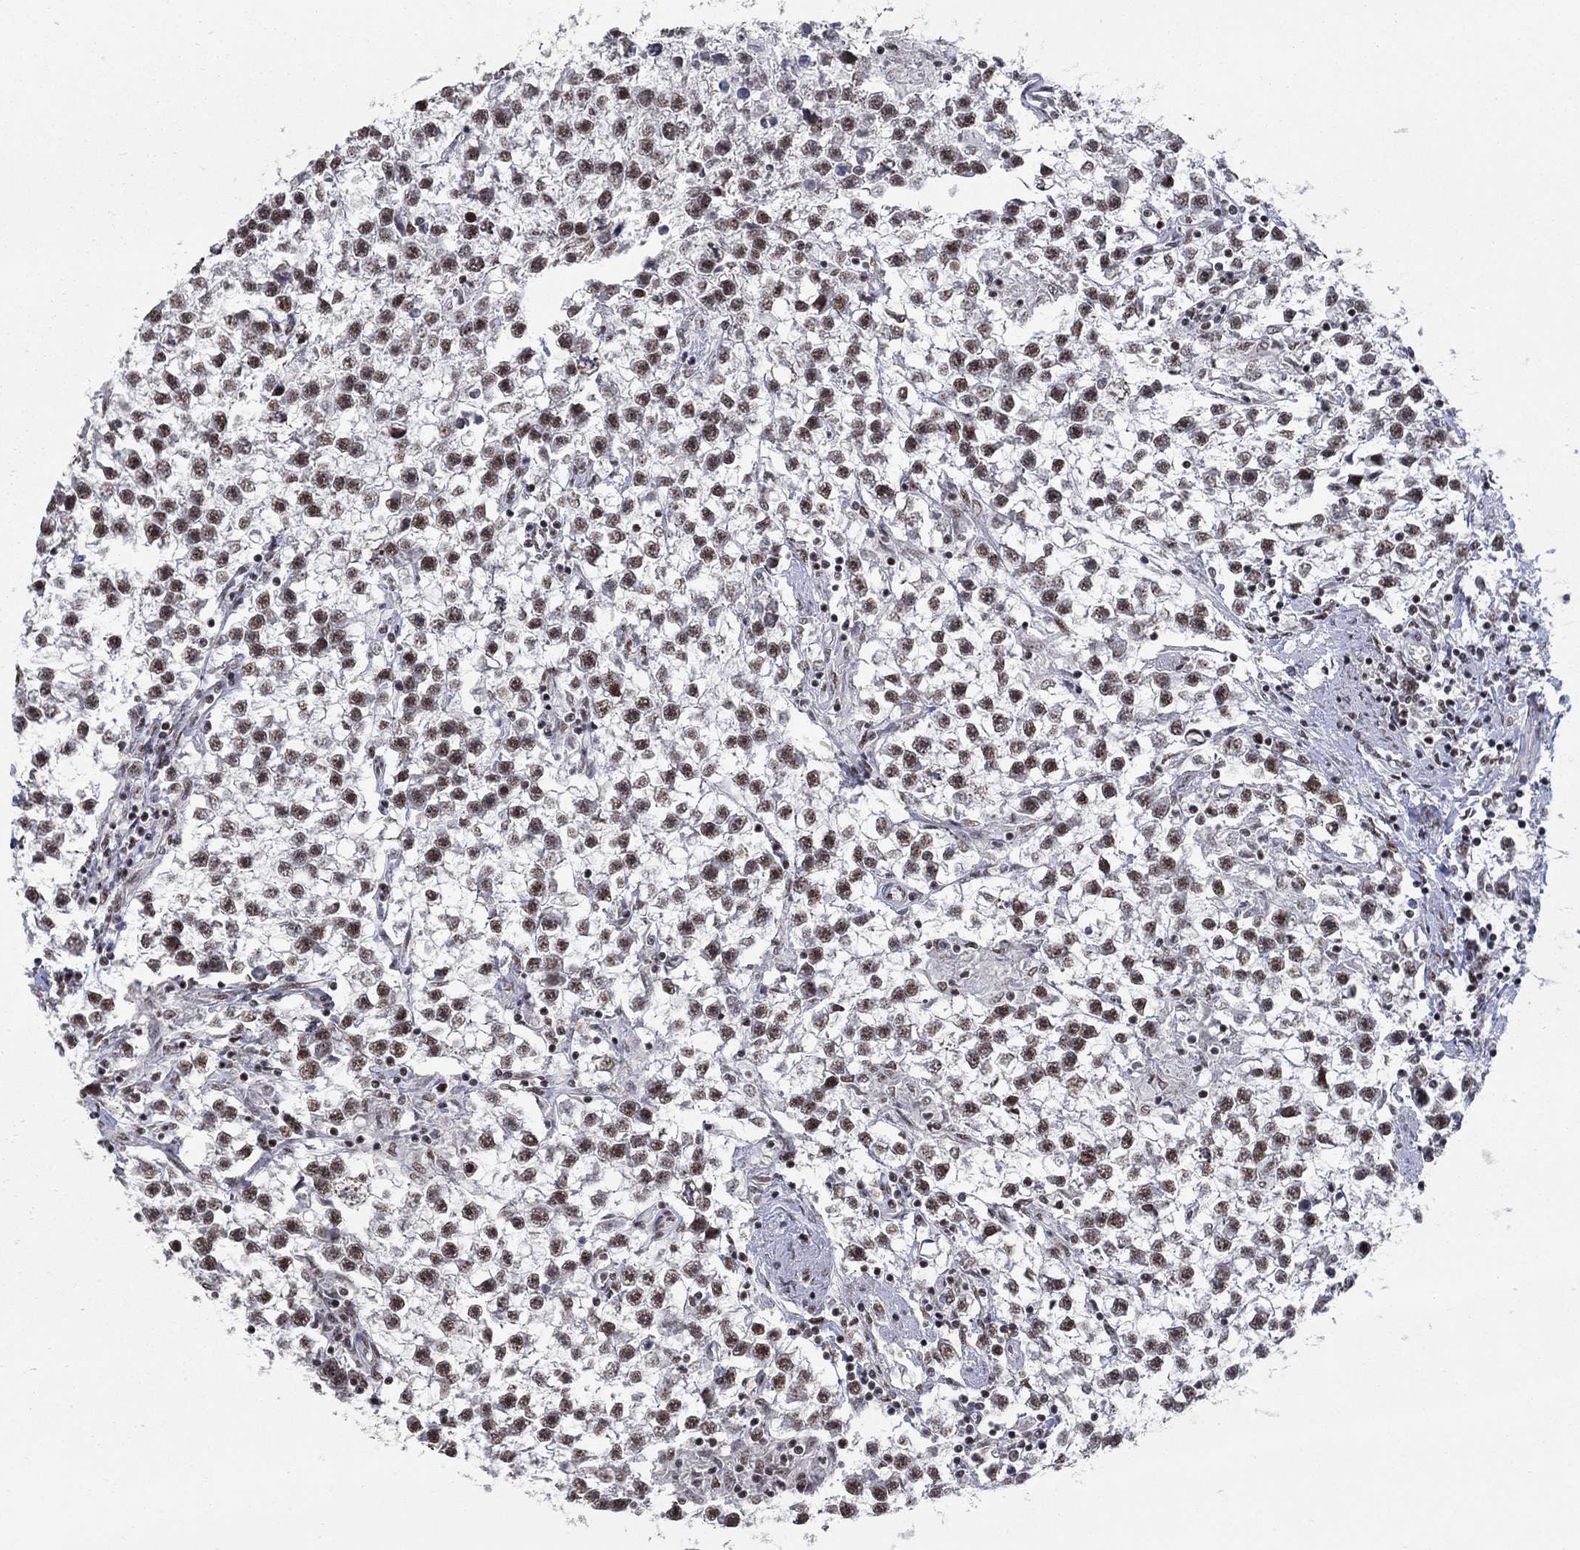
{"staining": {"intensity": "moderate", "quantity": ">75%", "location": "nuclear"}, "tissue": "testis cancer", "cell_type": "Tumor cells", "image_type": "cancer", "snomed": [{"axis": "morphology", "description": "Seminoma, NOS"}, {"axis": "topography", "description": "Testis"}], "caption": "Immunohistochemistry (IHC) micrograph of neoplastic tissue: human testis cancer stained using IHC reveals medium levels of moderate protein expression localized specifically in the nuclear of tumor cells, appearing as a nuclear brown color.", "gene": "PNISR", "patient": {"sex": "male", "age": 59}}